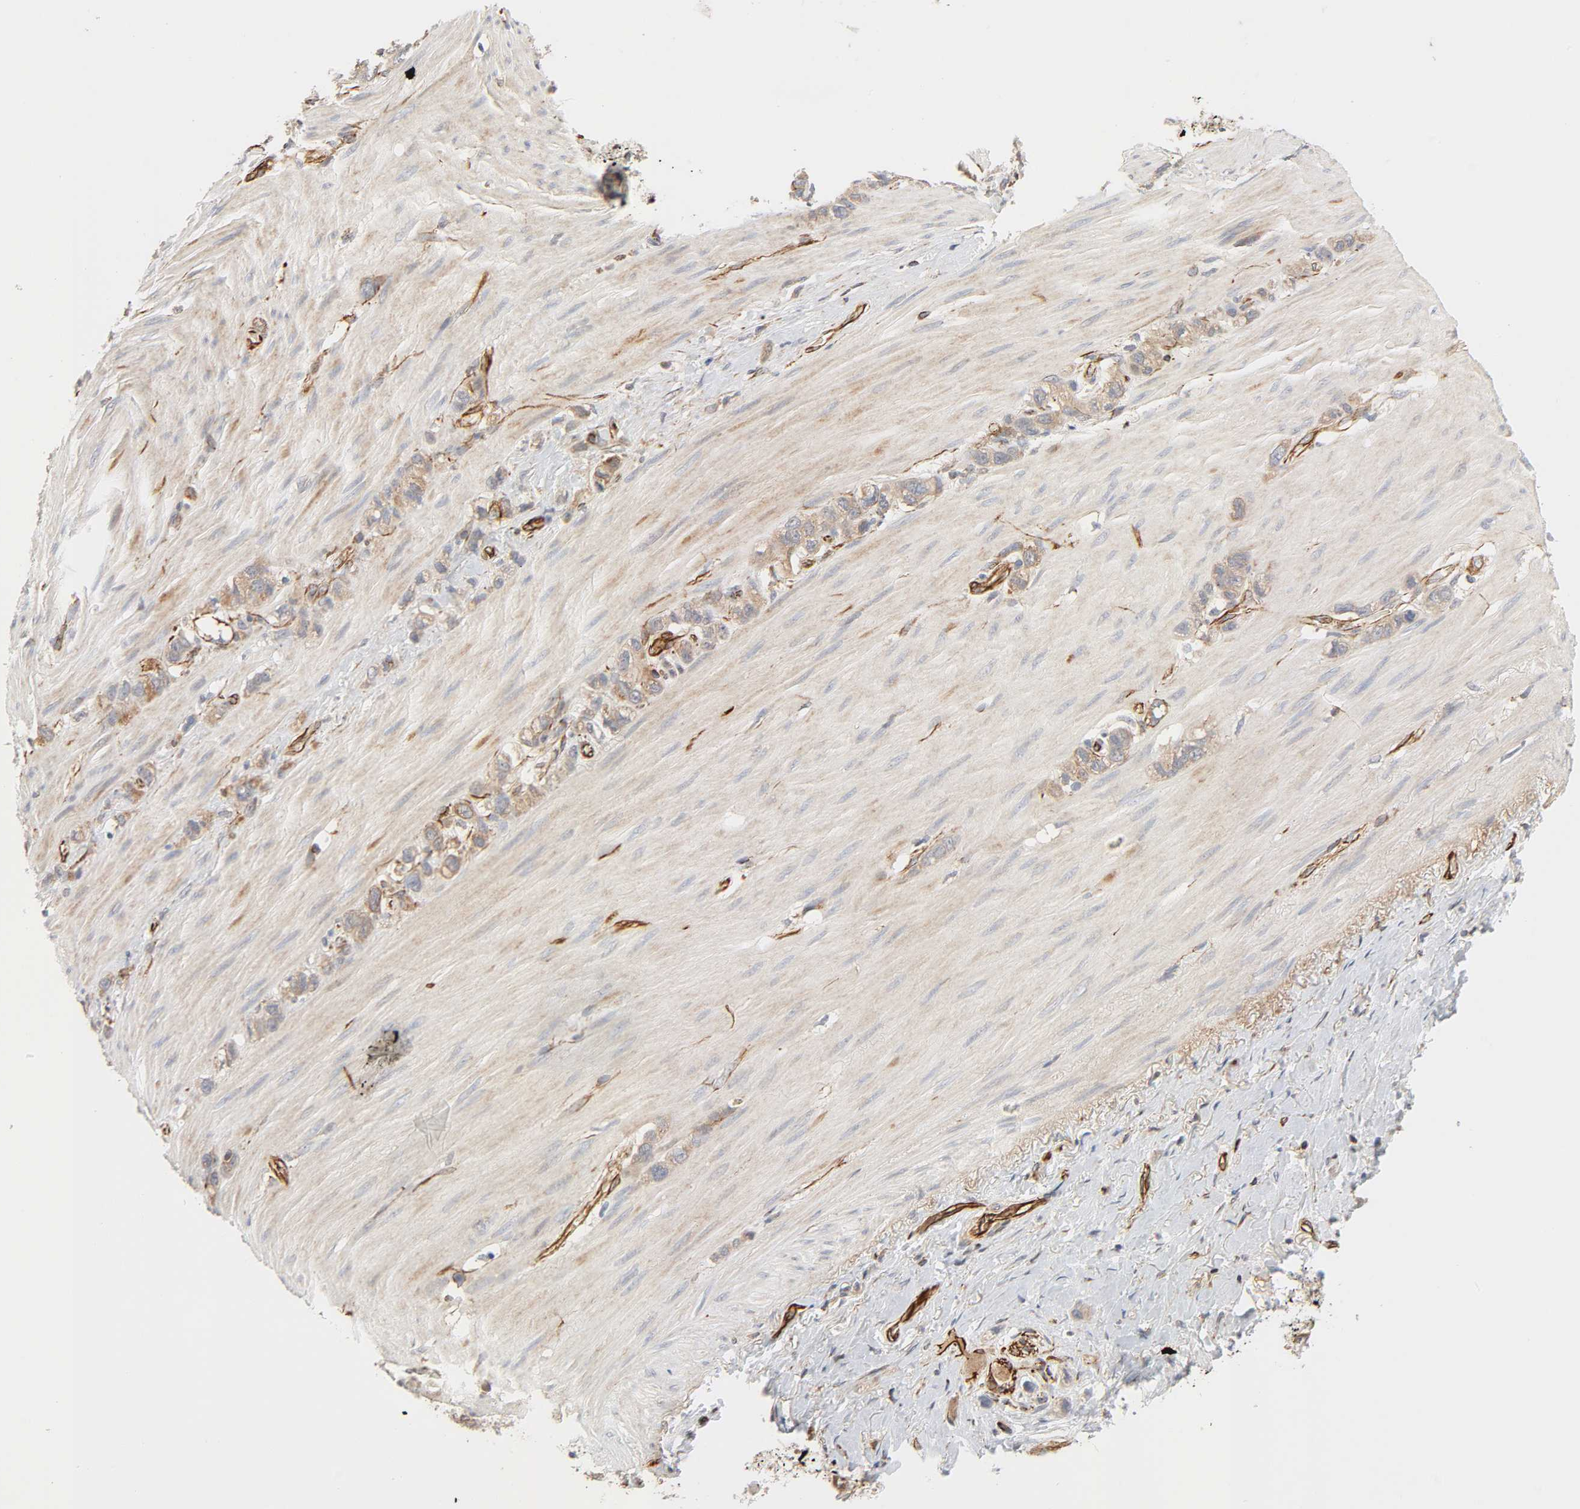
{"staining": {"intensity": "moderate", "quantity": ">75%", "location": "cytoplasmic/membranous"}, "tissue": "stomach cancer", "cell_type": "Tumor cells", "image_type": "cancer", "snomed": [{"axis": "morphology", "description": "Normal tissue, NOS"}, {"axis": "morphology", "description": "Adenocarcinoma, NOS"}, {"axis": "morphology", "description": "Adenocarcinoma, High grade"}, {"axis": "topography", "description": "Stomach, upper"}, {"axis": "topography", "description": "Stomach"}], "caption": "A brown stain labels moderate cytoplasmic/membranous staining of a protein in human stomach adenocarcinoma tumor cells.", "gene": "REEP6", "patient": {"sex": "female", "age": 65}}